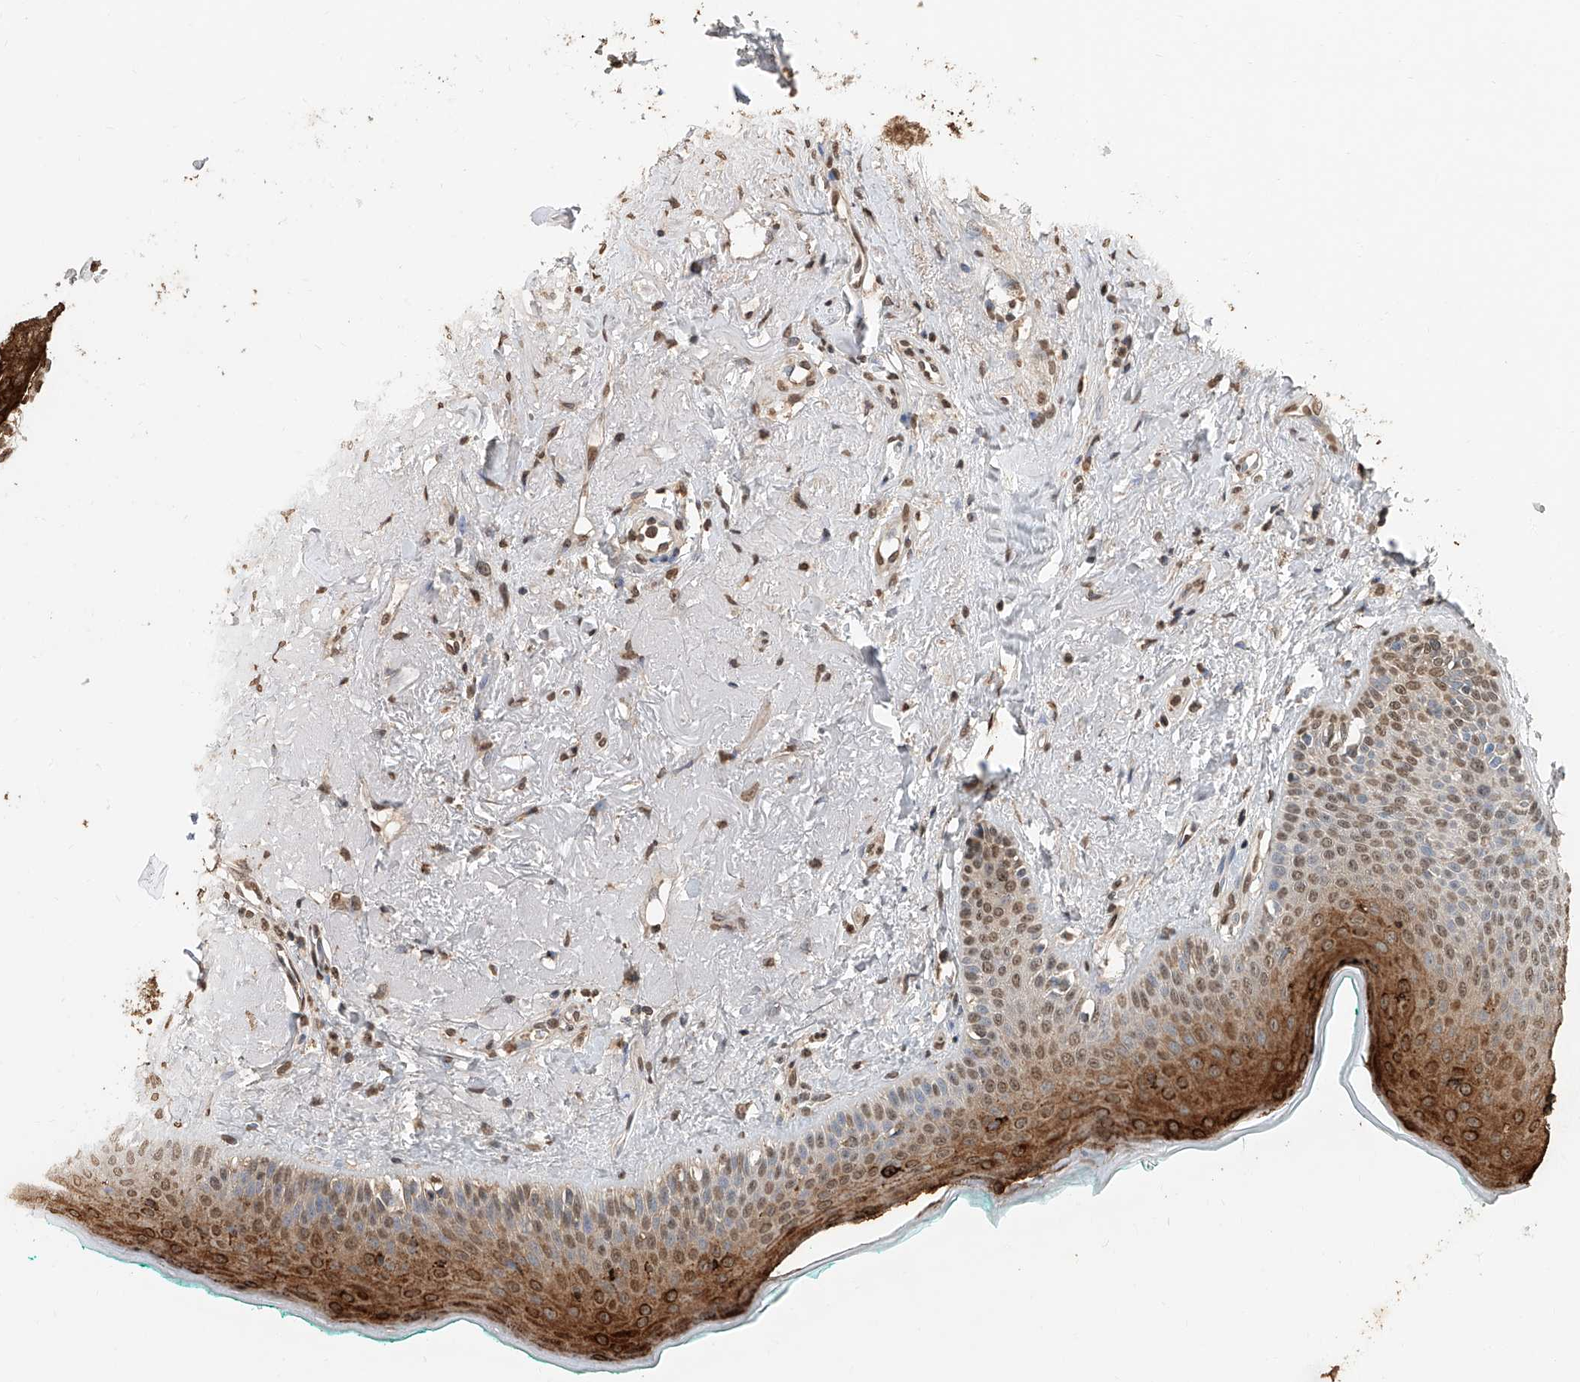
{"staining": {"intensity": "moderate", "quantity": ">75%", "location": "cytoplasmic/membranous,nuclear"}, "tissue": "oral mucosa", "cell_type": "Squamous epithelial cells", "image_type": "normal", "snomed": [{"axis": "morphology", "description": "Normal tissue, NOS"}, {"axis": "topography", "description": "Oral tissue"}], "caption": "Oral mucosa stained with IHC demonstrates moderate cytoplasmic/membranous,nuclear staining in approximately >75% of squamous epithelial cells. The protein of interest is shown in brown color, while the nuclei are stained blue.", "gene": "RP9", "patient": {"sex": "female", "age": 70}}